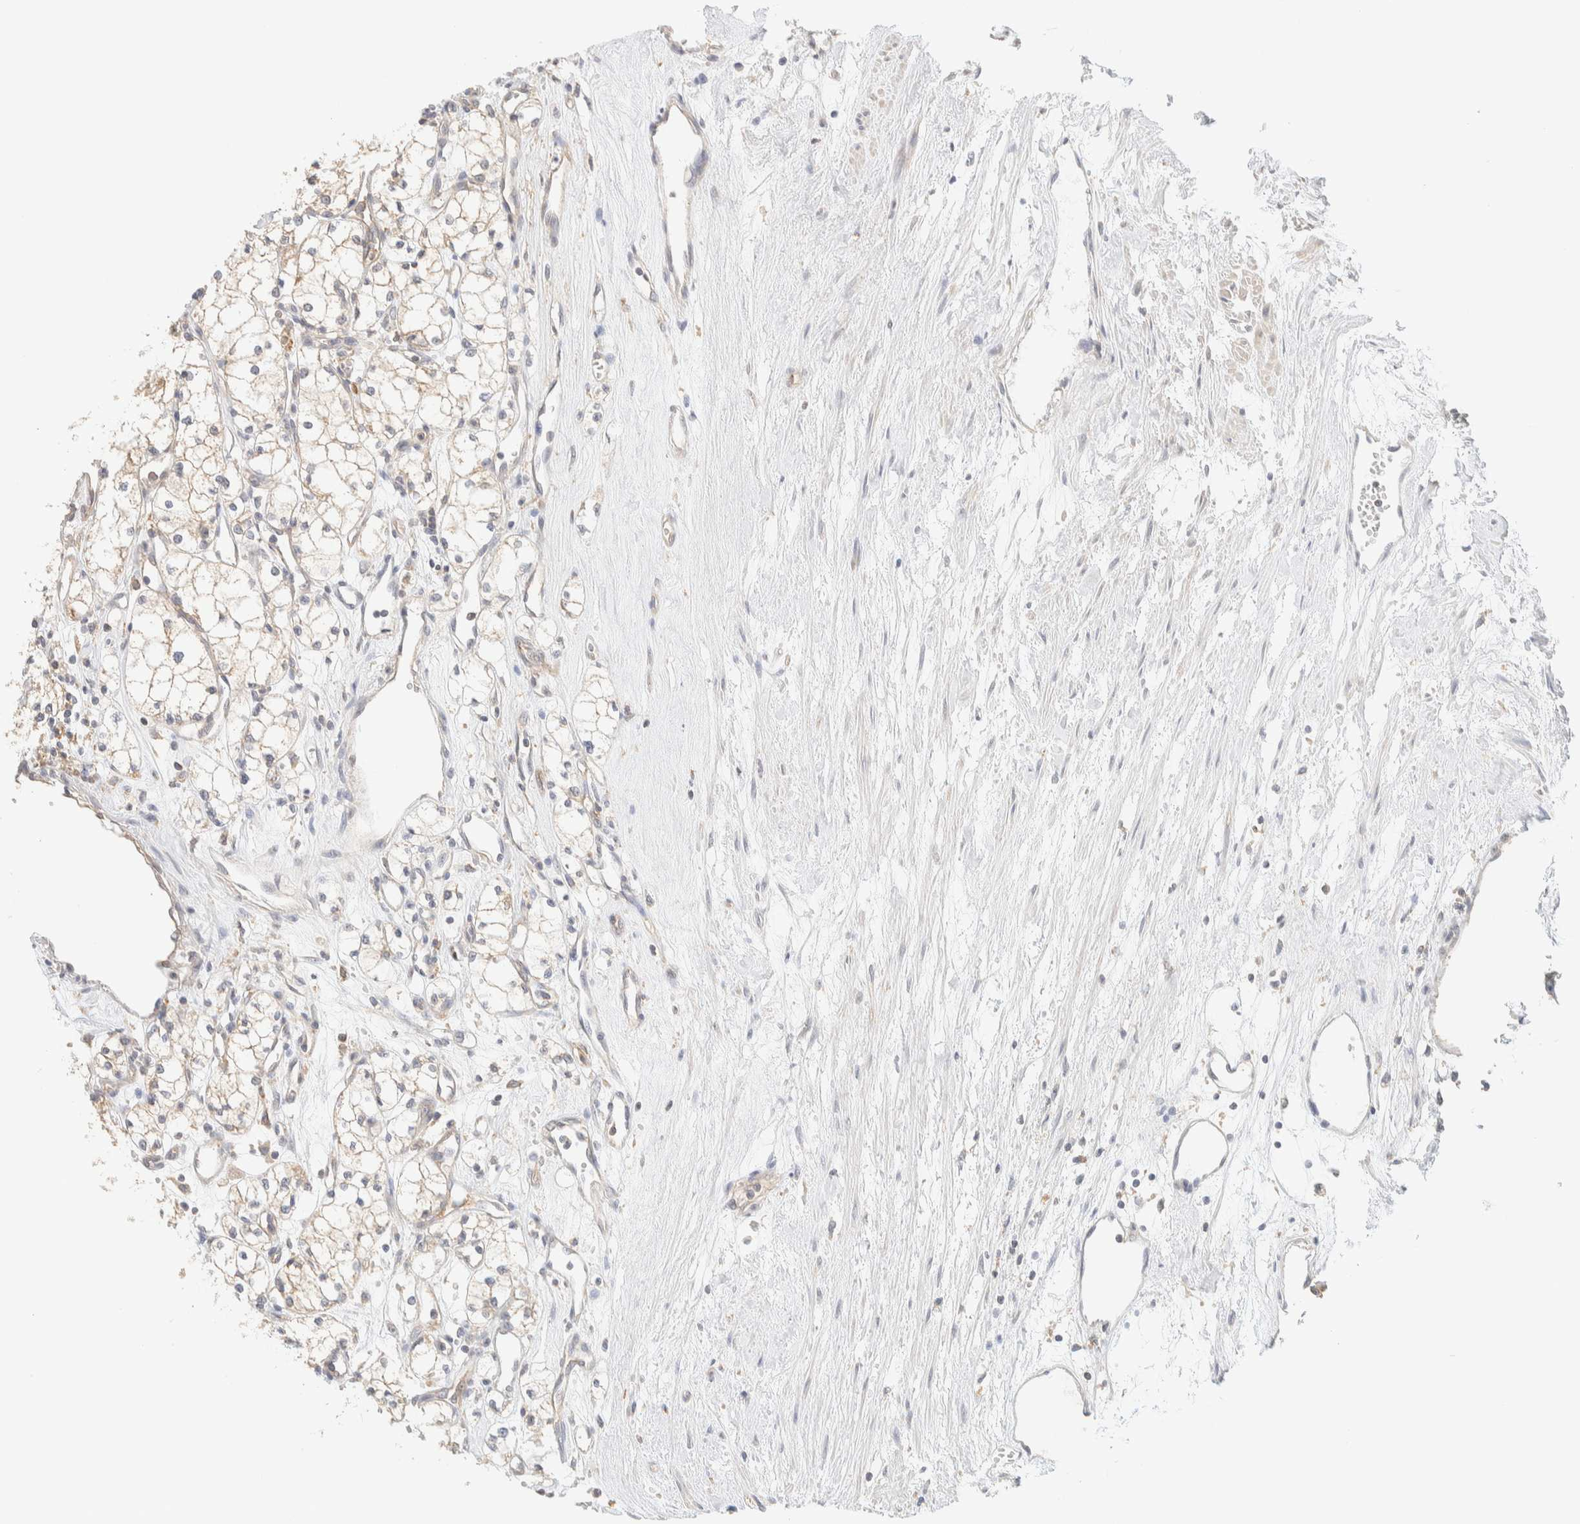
{"staining": {"intensity": "weak", "quantity": ">75%", "location": "cytoplasmic/membranous"}, "tissue": "renal cancer", "cell_type": "Tumor cells", "image_type": "cancer", "snomed": [{"axis": "morphology", "description": "Adenocarcinoma, NOS"}, {"axis": "topography", "description": "Kidney"}], "caption": "DAB immunohistochemical staining of human renal cancer demonstrates weak cytoplasmic/membranous protein expression in about >75% of tumor cells. (DAB IHC with brightfield microscopy, high magnification).", "gene": "TBC1D8B", "patient": {"sex": "male", "age": 59}}